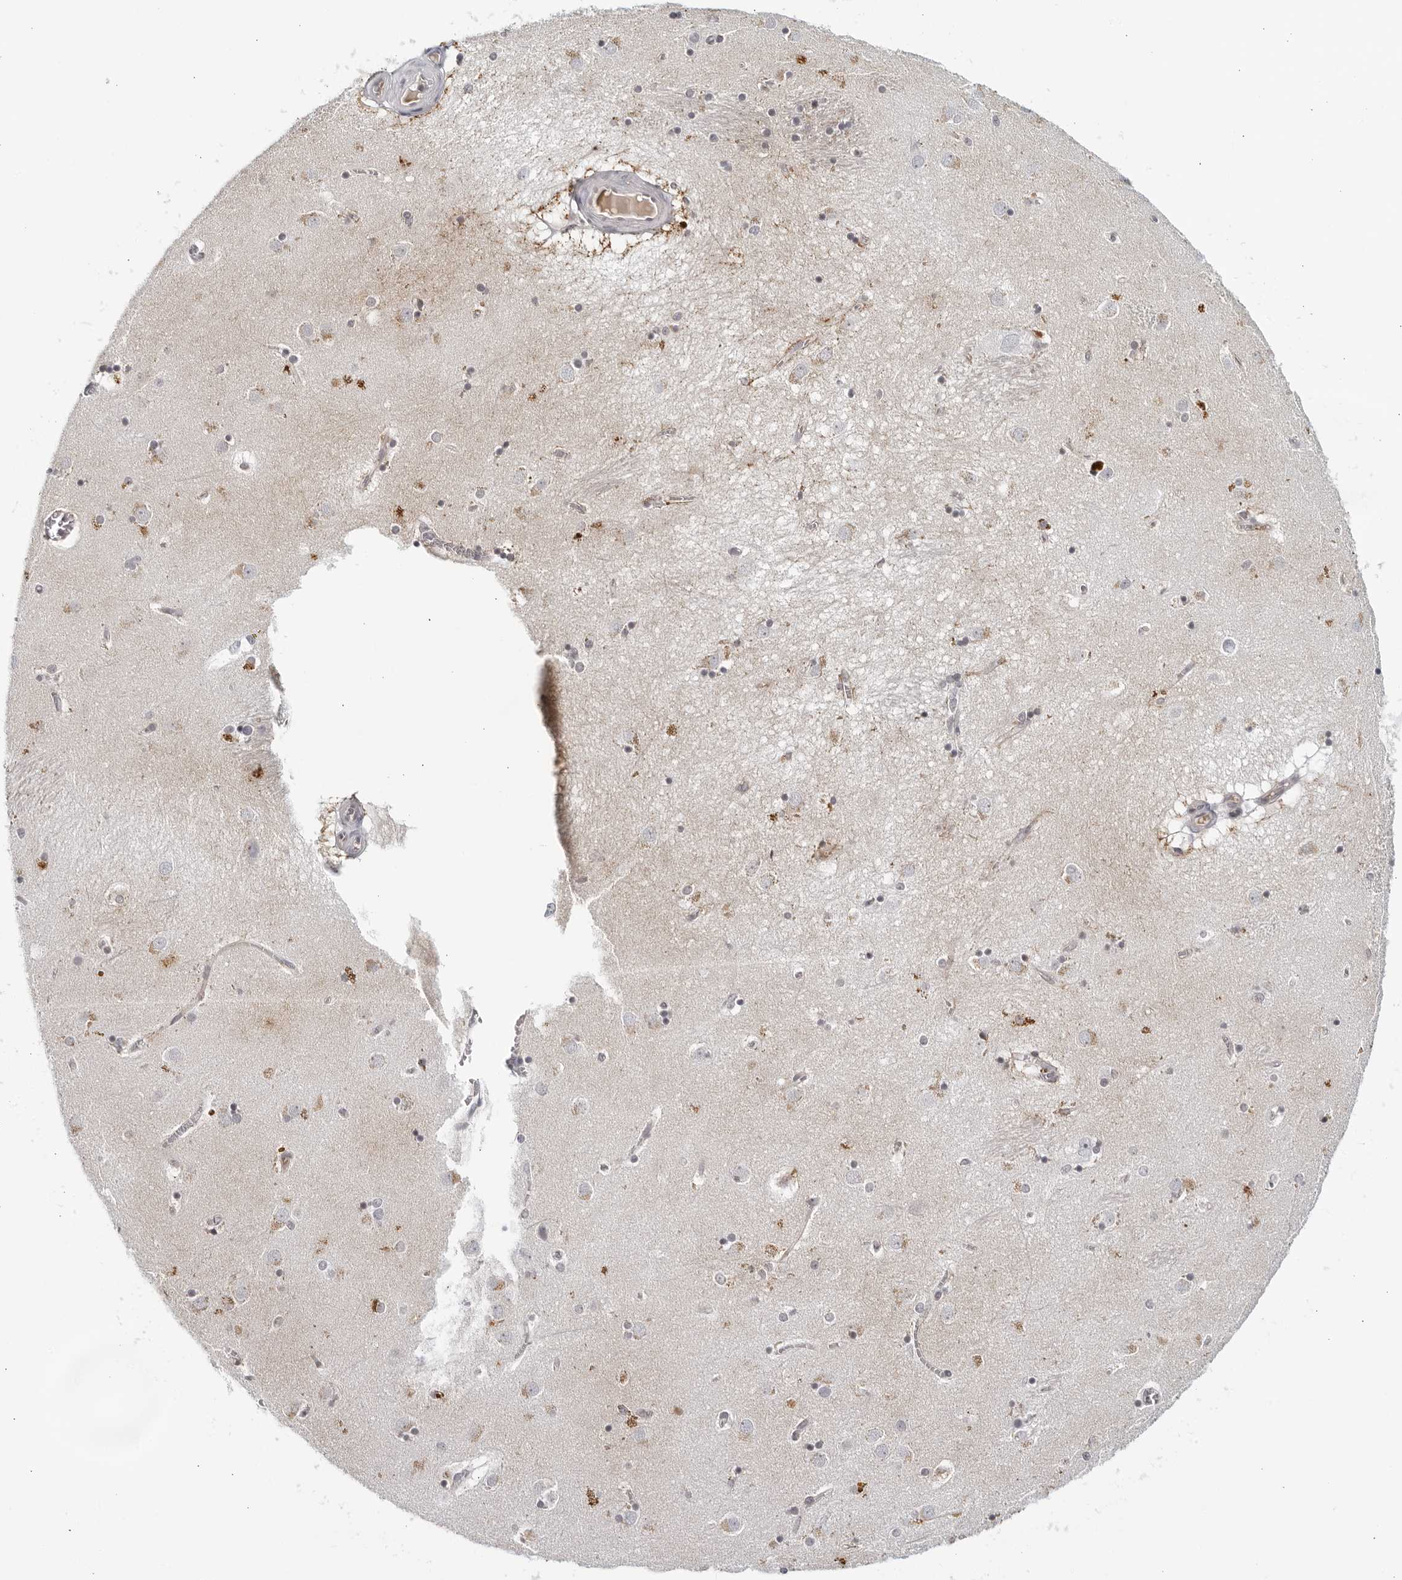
{"staining": {"intensity": "moderate", "quantity": "<25%", "location": "cytoplasmic/membranous"}, "tissue": "caudate", "cell_type": "Glial cells", "image_type": "normal", "snomed": [{"axis": "morphology", "description": "Normal tissue, NOS"}, {"axis": "topography", "description": "Lateral ventricle wall"}], "caption": "IHC image of benign caudate: caudate stained using IHC shows low levels of moderate protein expression localized specifically in the cytoplasmic/membranous of glial cells, appearing as a cytoplasmic/membranous brown color.", "gene": "STRADB", "patient": {"sex": "male", "age": 70}}